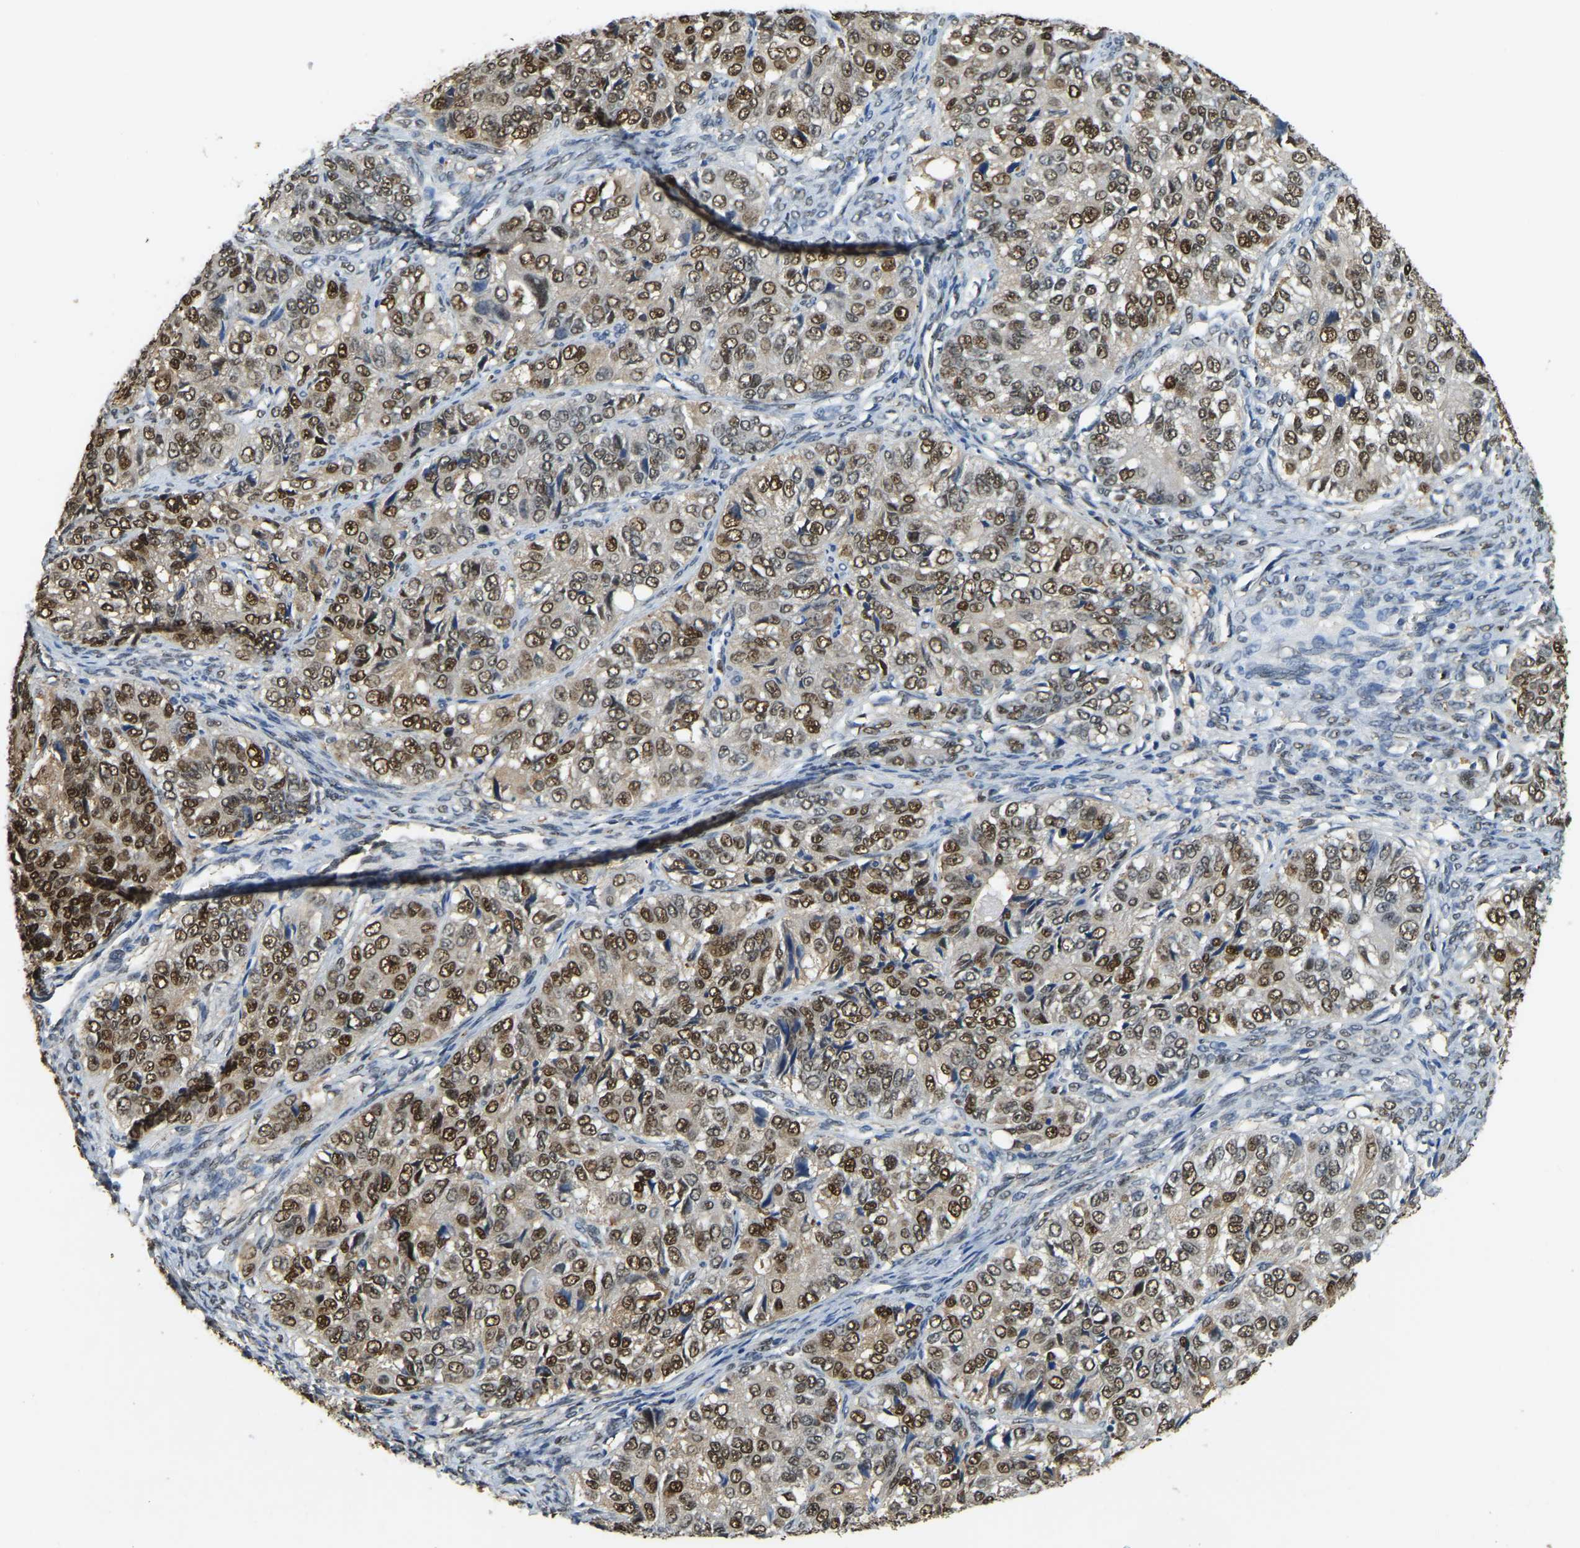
{"staining": {"intensity": "strong", "quantity": ">75%", "location": "nuclear"}, "tissue": "ovarian cancer", "cell_type": "Tumor cells", "image_type": "cancer", "snomed": [{"axis": "morphology", "description": "Carcinoma, endometroid"}, {"axis": "topography", "description": "Ovary"}], "caption": "Immunohistochemistry photomicrograph of neoplastic tissue: human ovarian cancer (endometroid carcinoma) stained using immunohistochemistry (IHC) exhibits high levels of strong protein expression localized specifically in the nuclear of tumor cells, appearing as a nuclear brown color.", "gene": "NANS", "patient": {"sex": "female", "age": 51}}